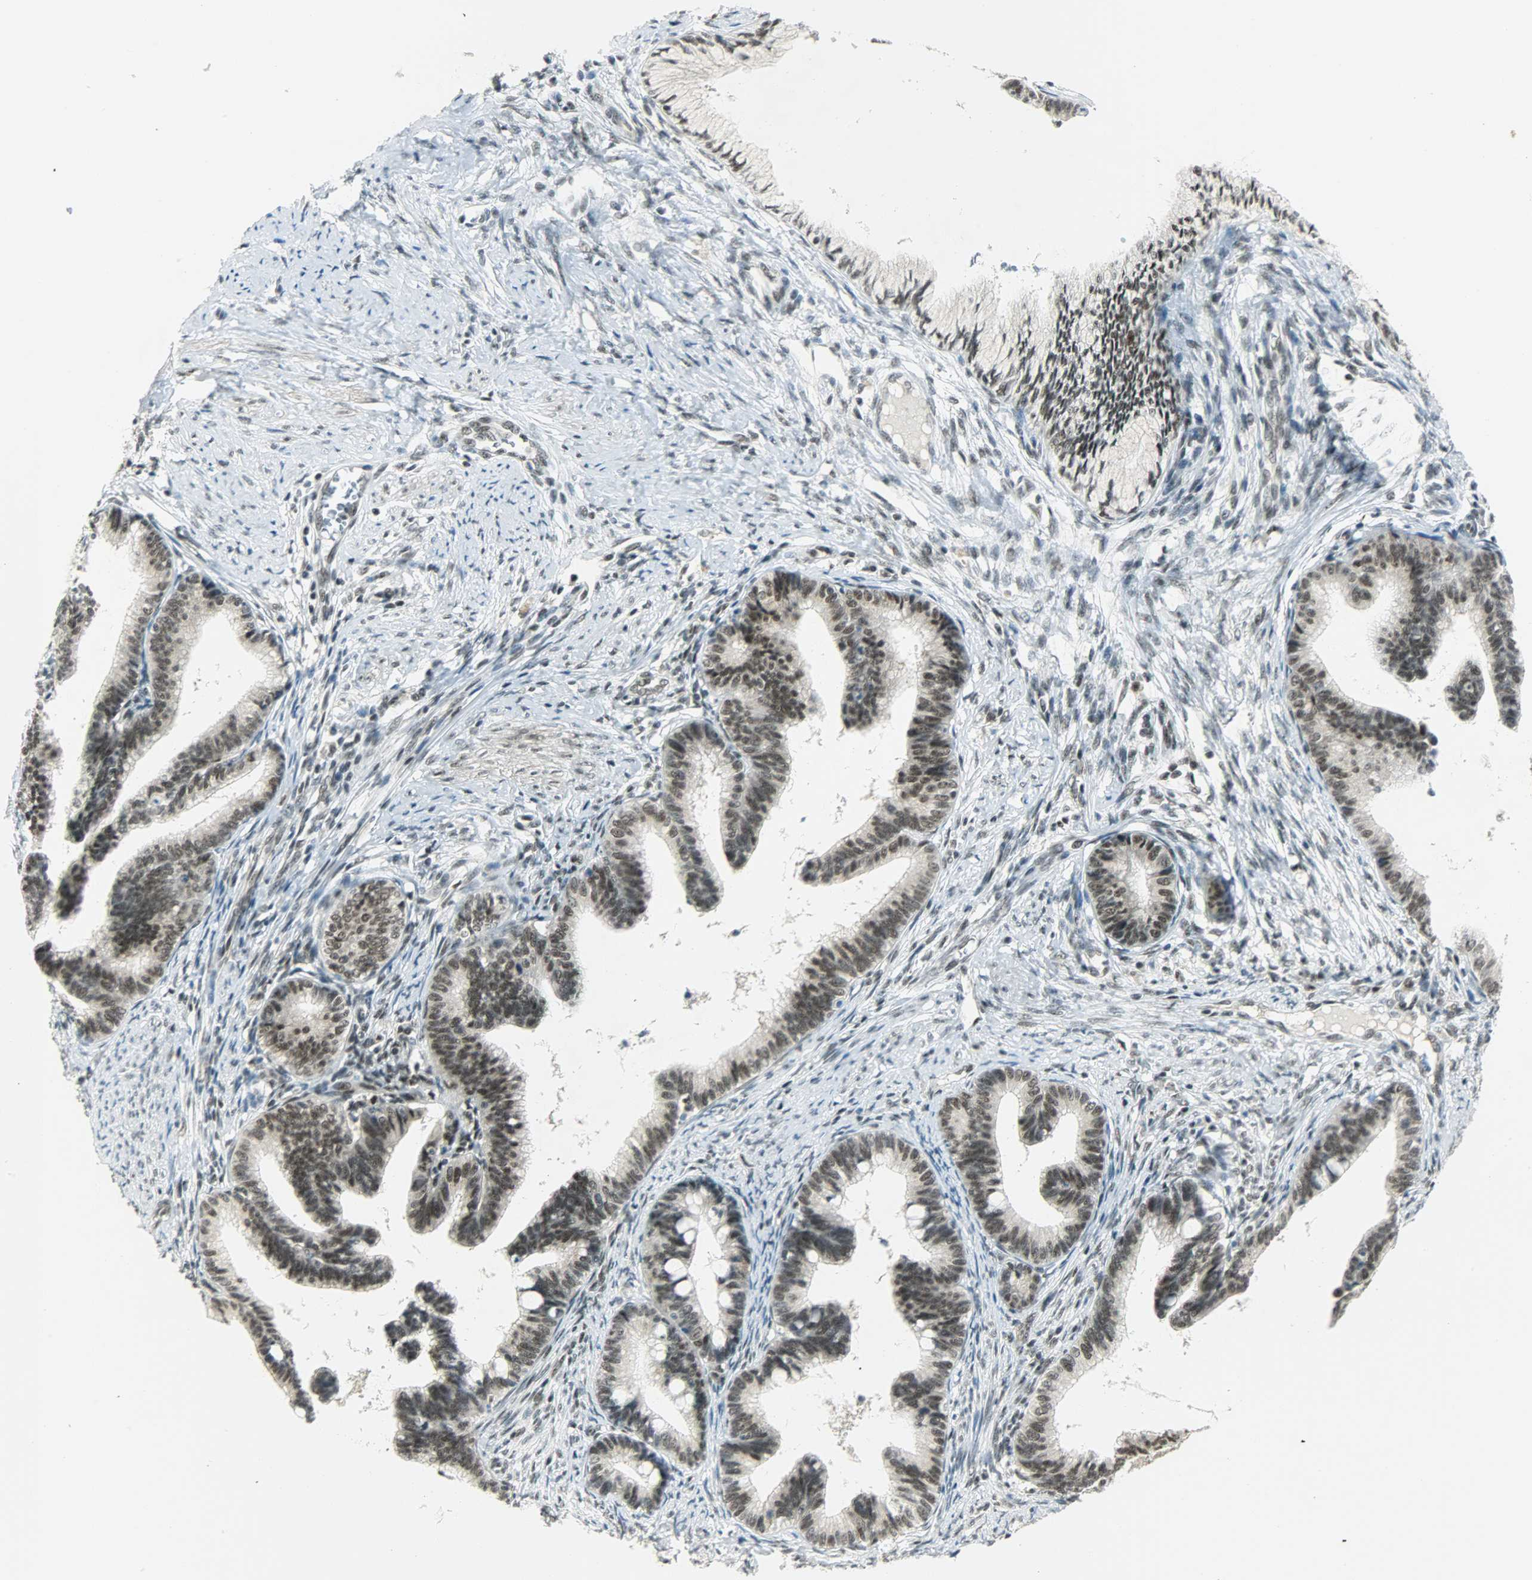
{"staining": {"intensity": "moderate", "quantity": ">75%", "location": "nuclear"}, "tissue": "cervical cancer", "cell_type": "Tumor cells", "image_type": "cancer", "snomed": [{"axis": "morphology", "description": "Adenocarcinoma, NOS"}, {"axis": "topography", "description": "Cervix"}], "caption": "Protein staining displays moderate nuclear positivity in about >75% of tumor cells in cervical adenocarcinoma.", "gene": "SUGP1", "patient": {"sex": "female", "age": 36}}